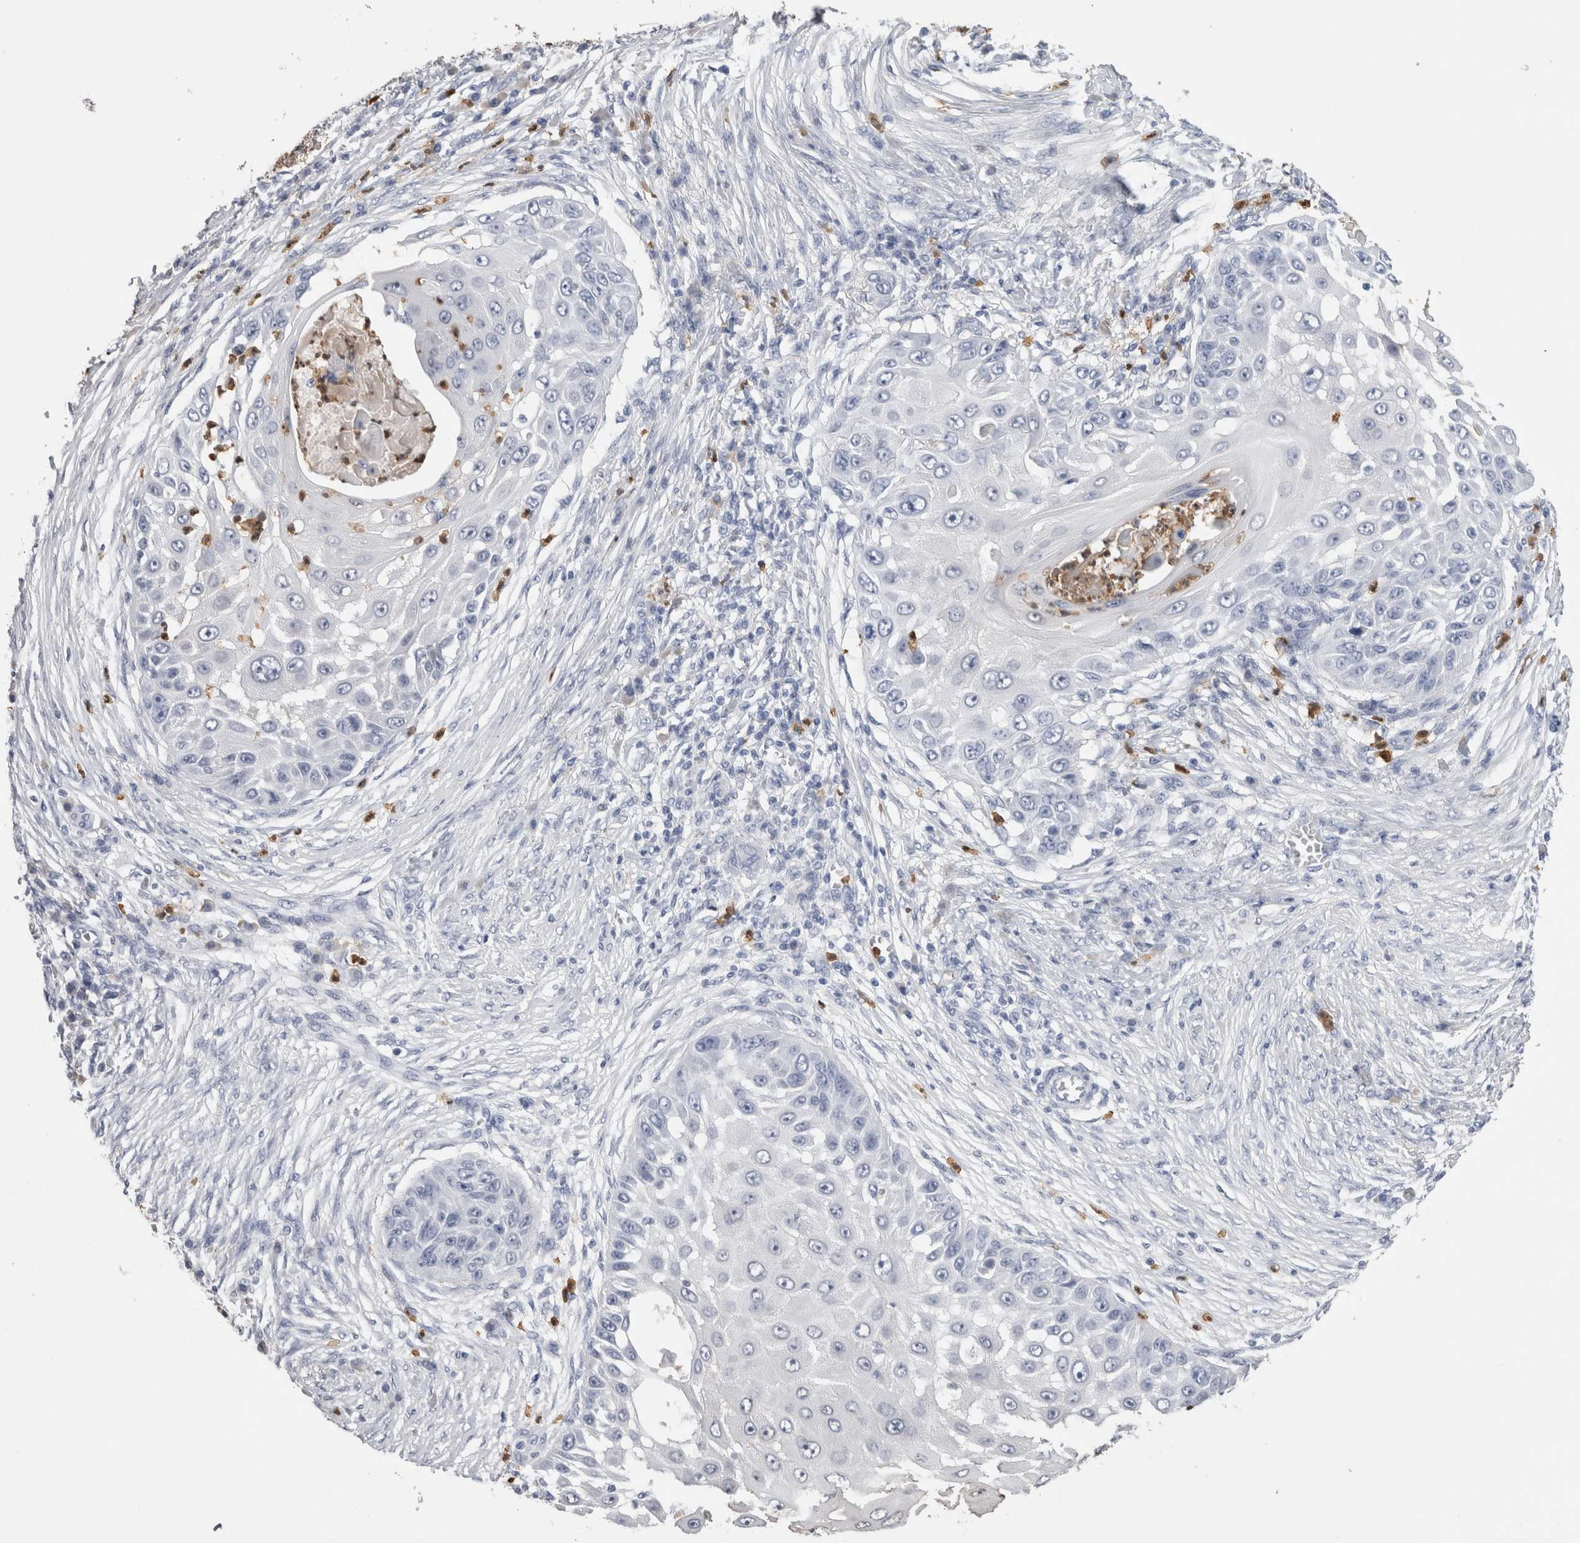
{"staining": {"intensity": "negative", "quantity": "none", "location": "none"}, "tissue": "skin cancer", "cell_type": "Tumor cells", "image_type": "cancer", "snomed": [{"axis": "morphology", "description": "Squamous cell carcinoma, NOS"}, {"axis": "topography", "description": "Skin"}], "caption": "Protein analysis of squamous cell carcinoma (skin) exhibits no significant expression in tumor cells.", "gene": "S100A12", "patient": {"sex": "female", "age": 44}}